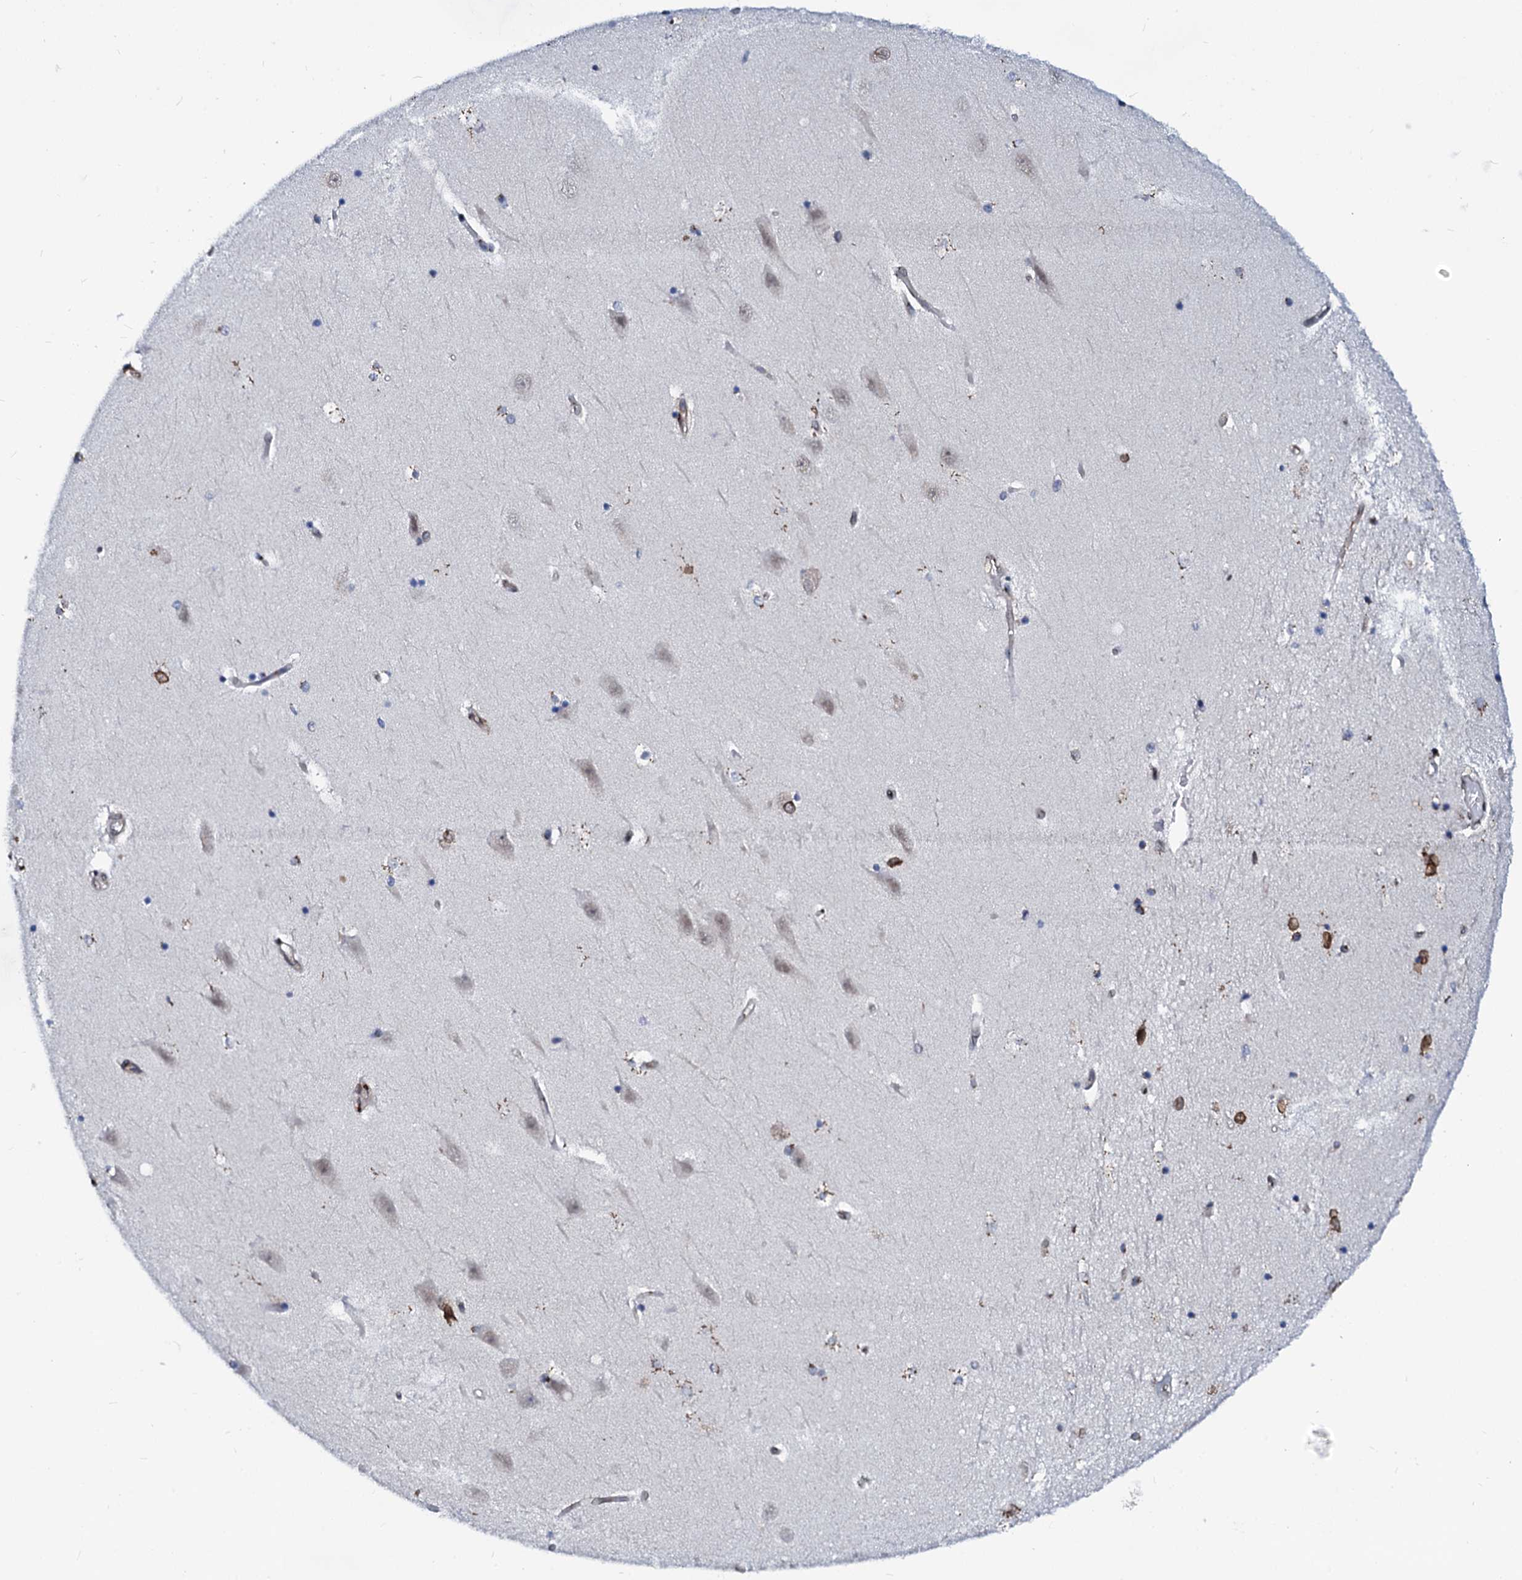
{"staining": {"intensity": "moderate", "quantity": "<25%", "location": "cytoplasmic/membranous"}, "tissue": "hippocampus", "cell_type": "Glial cells", "image_type": "normal", "snomed": [{"axis": "morphology", "description": "Normal tissue, NOS"}, {"axis": "topography", "description": "Hippocampus"}], "caption": "High-magnification brightfield microscopy of benign hippocampus stained with DAB (3,3'-diaminobenzidine) (brown) and counterstained with hematoxylin (blue). glial cells exhibit moderate cytoplasmic/membranous expression is seen in about<25% of cells. (DAB IHC, brown staining for protein, blue staining for nuclei).", "gene": "TMCO3", "patient": {"sex": "male", "age": 45}}